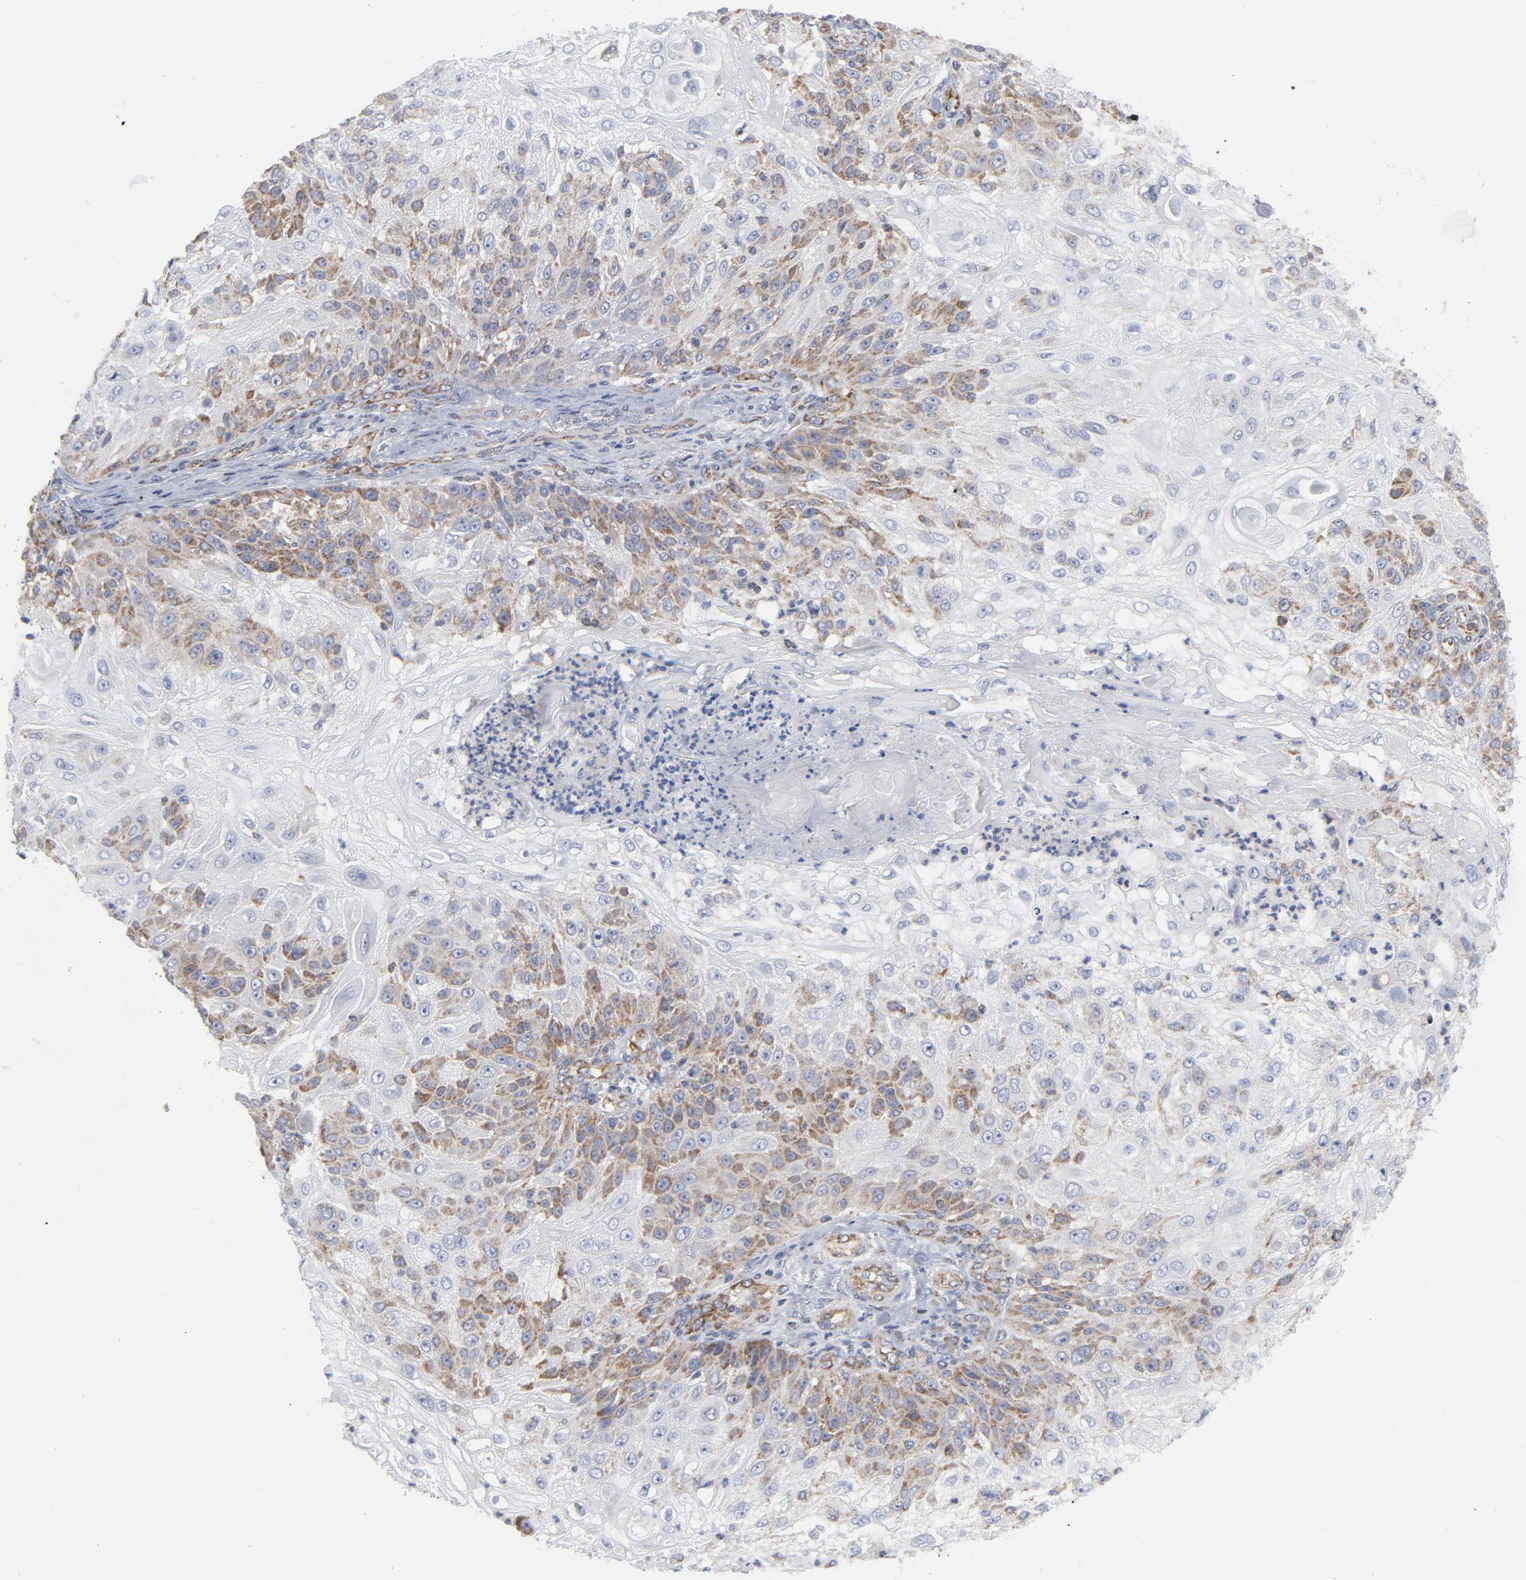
{"staining": {"intensity": "moderate", "quantity": "25%-75%", "location": "cytoplasmic/membranous"}, "tissue": "skin cancer", "cell_type": "Tumor cells", "image_type": "cancer", "snomed": [{"axis": "morphology", "description": "Normal tissue, NOS"}, {"axis": "morphology", "description": "Squamous cell carcinoma, NOS"}, {"axis": "topography", "description": "Skin"}], "caption": "Squamous cell carcinoma (skin) stained for a protein shows moderate cytoplasmic/membranous positivity in tumor cells.", "gene": "OXA1L", "patient": {"sex": "female", "age": 83}}